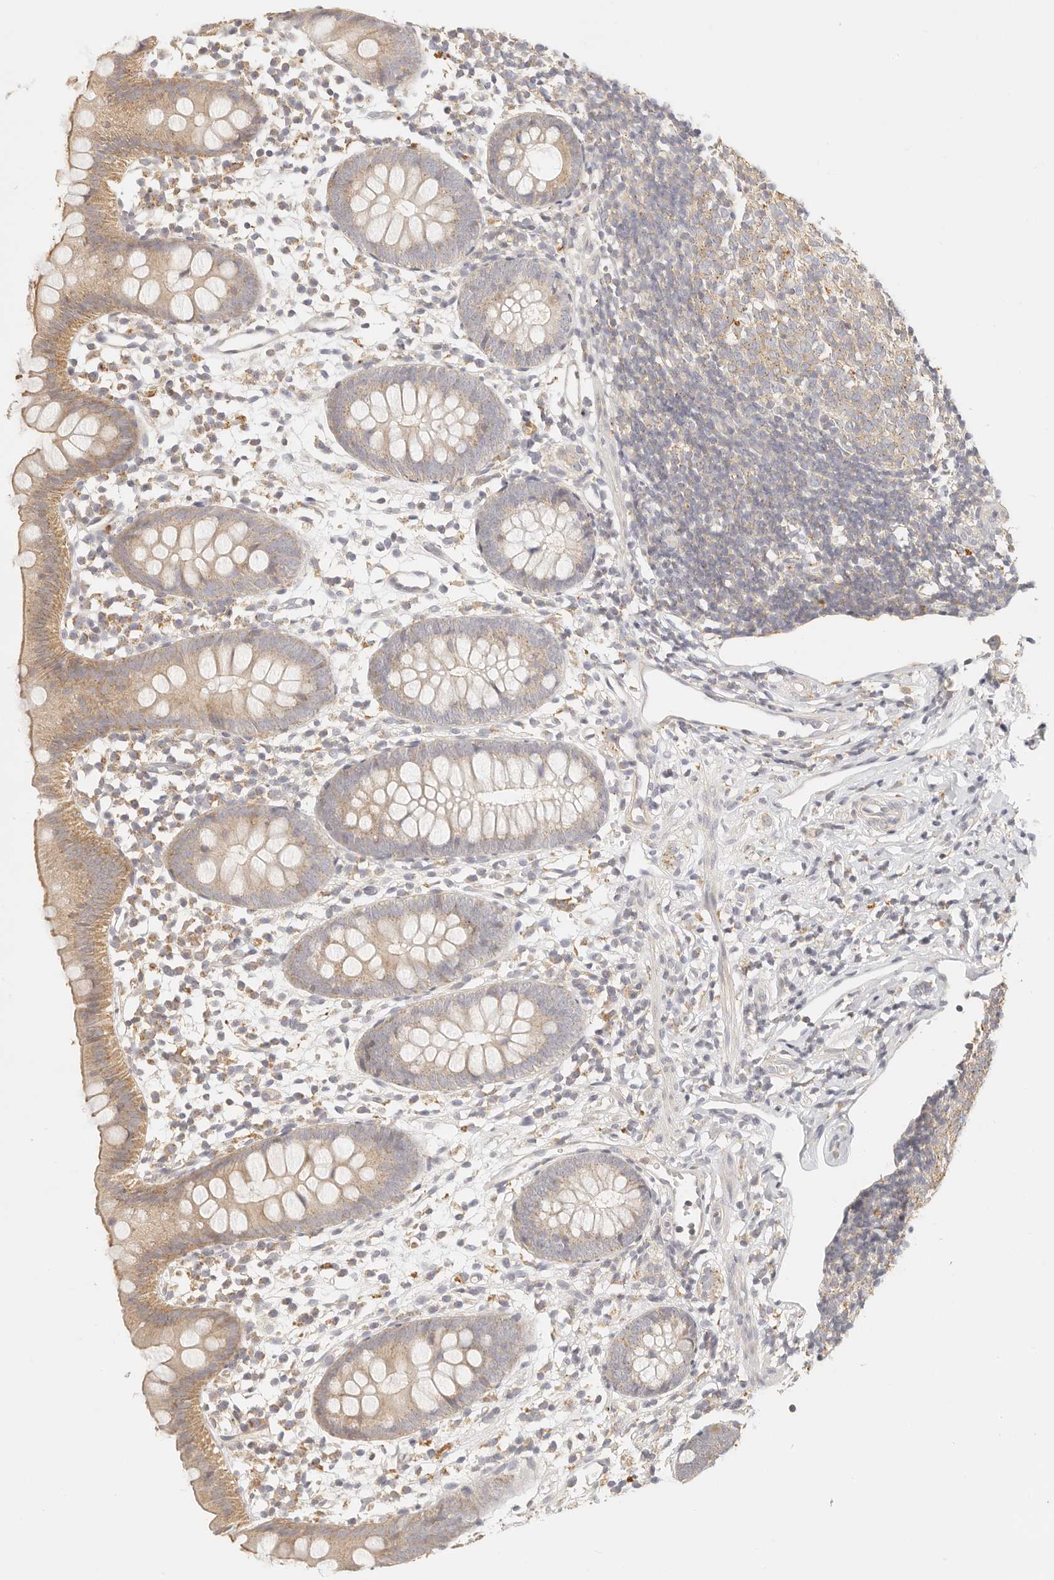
{"staining": {"intensity": "moderate", "quantity": "25%-75%", "location": "cytoplasmic/membranous"}, "tissue": "appendix", "cell_type": "Glandular cells", "image_type": "normal", "snomed": [{"axis": "morphology", "description": "Normal tissue, NOS"}, {"axis": "topography", "description": "Appendix"}], "caption": "The image reveals immunohistochemical staining of benign appendix. There is moderate cytoplasmic/membranous staining is present in approximately 25%-75% of glandular cells.", "gene": "CNMD", "patient": {"sex": "female", "age": 20}}